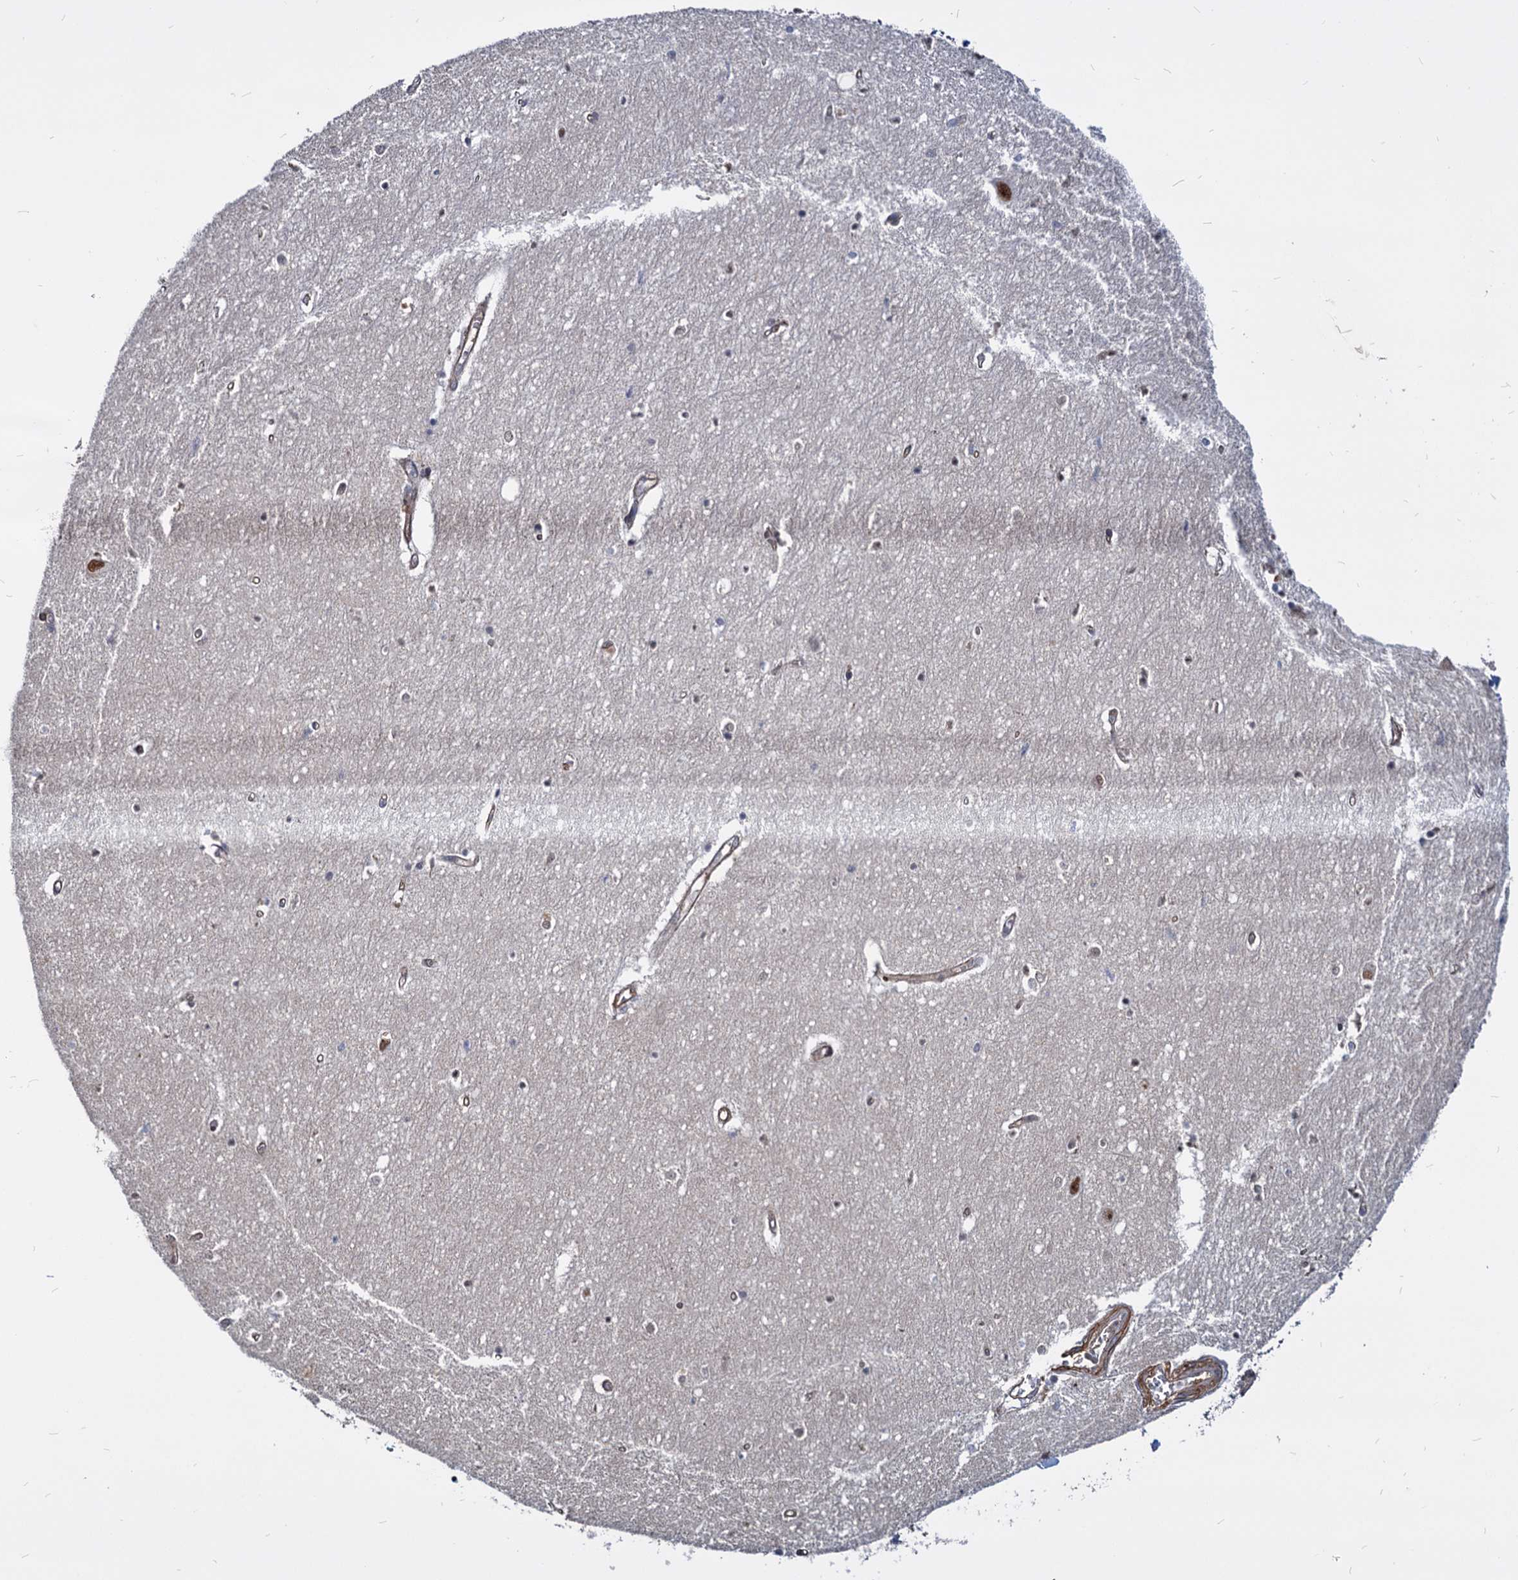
{"staining": {"intensity": "moderate", "quantity": "<25%", "location": "nuclear"}, "tissue": "hippocampus", "cell_type": "Glial cells", "image_type": "normal", "snomed": [{"axis": "morphology", "description": "Normal tissue, NOS"}, {"axis": "topography", "description": "Hippocampus"}], "caption": "Glial cells exhibit moderate nuclear staining in about <25% of cells in normal hippocampus. The protein is stained brown, and the nuclei are stained in blue (DAB (3,3'-diaminobenzidine) IHC with brightfield microscopy, high magnification).", "gene": "UBLCP1", "patient": {"sex": "female", "age": 64}}